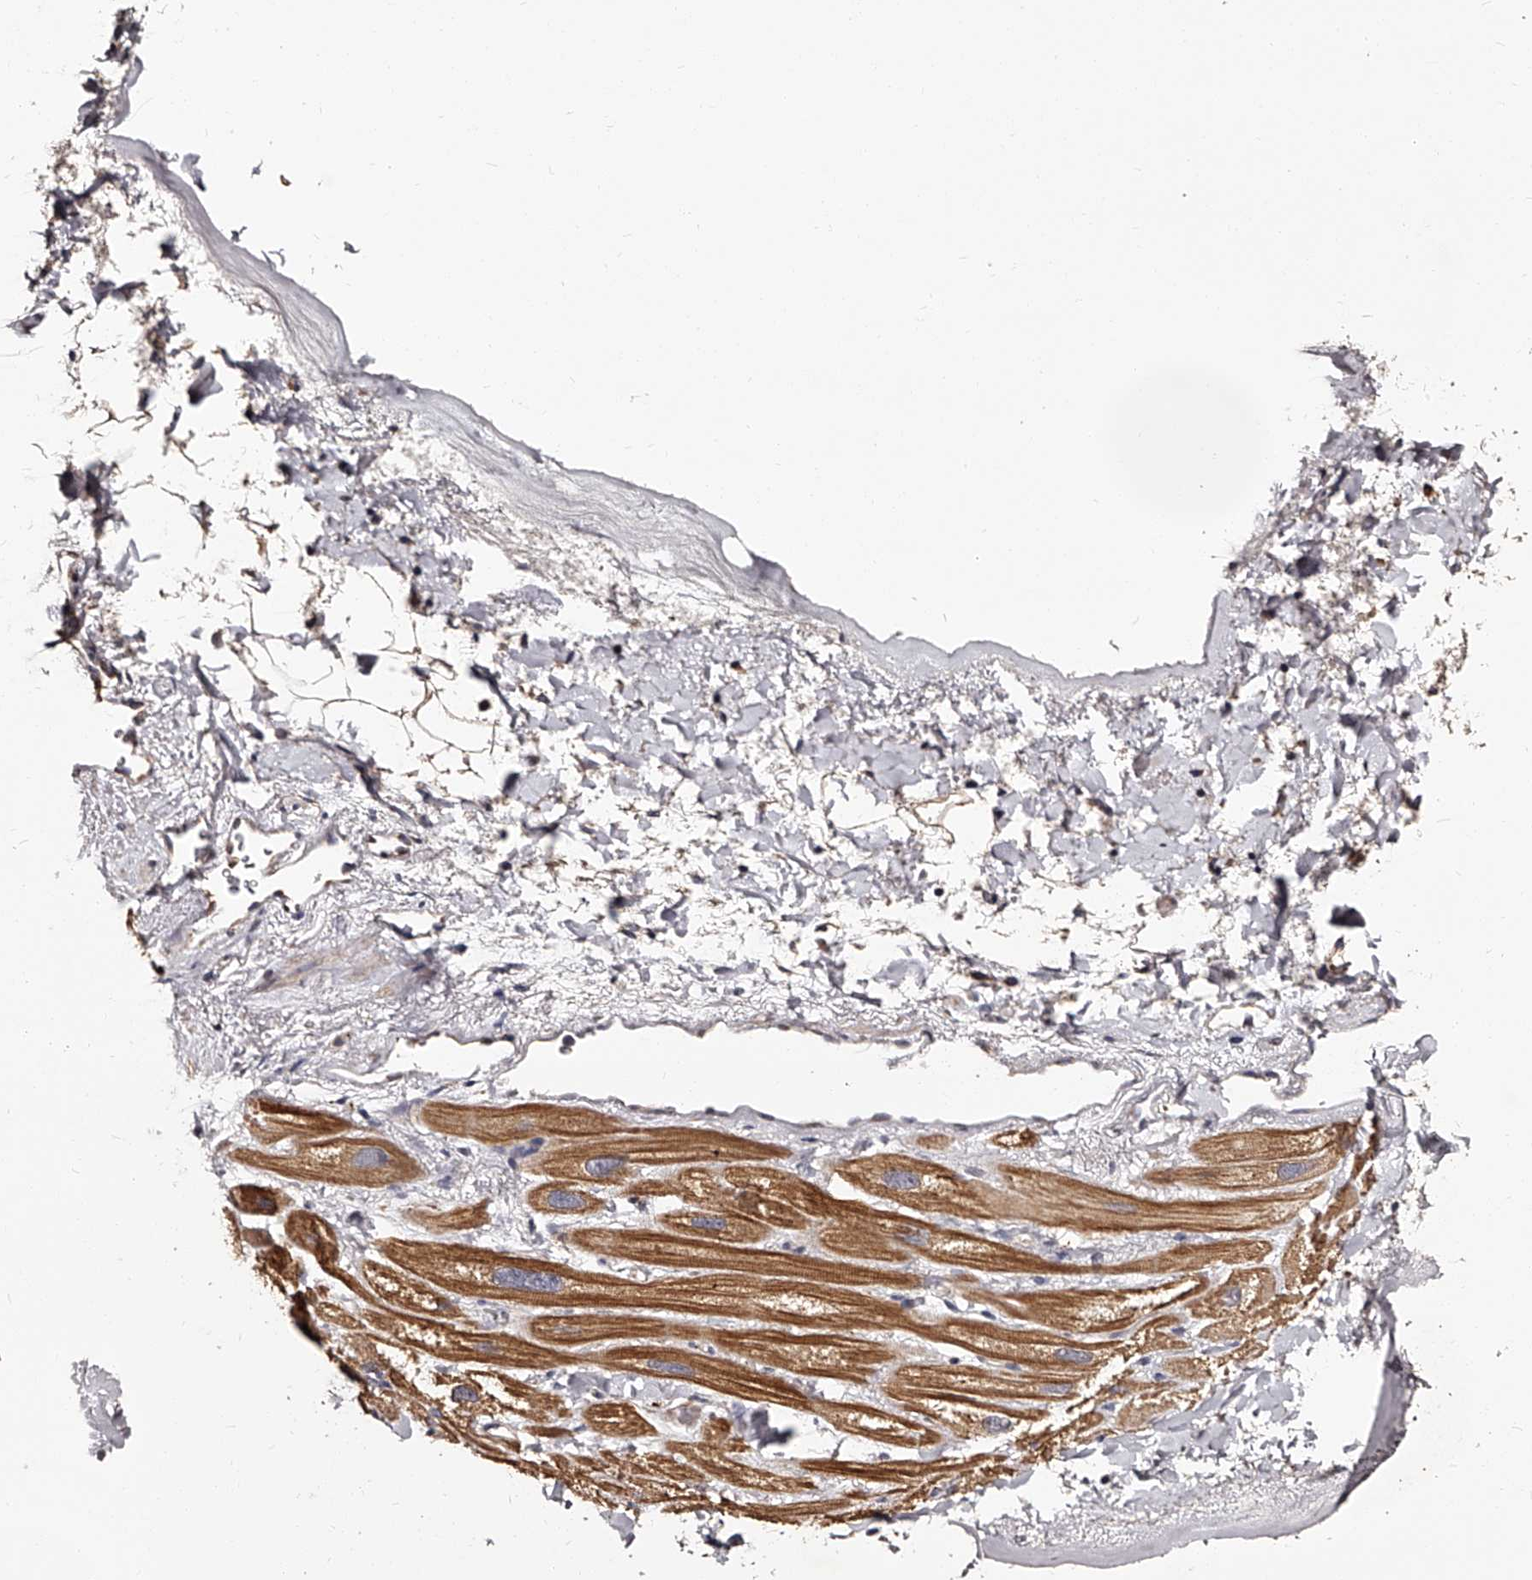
{"staining": {"intensity": "moderate", "quantity": ">75%", "location": "cytoplasmic/membranous"}, "tissue": "heart muscle", "cell_type": "Cardiomyocytes", "image_type": "normal", "snomed": [{"axis": "morphology", "description": "Normal tissue, NOS"}, {"axis": "topography", "description": "Heart"}], "caption": "Immunohistochemistry image of benign heart muscle: heart muscle stained using immunohistochemistry (IHC) displays medium levels of moderate protein expression localized specifically in the cytoplasmic/membranous of cardiomyocytes, appearing as a cytoplasmic/membranous brown color.", "gene": "RSC1A1", "patient": {"sex": "male", "age": 49}}